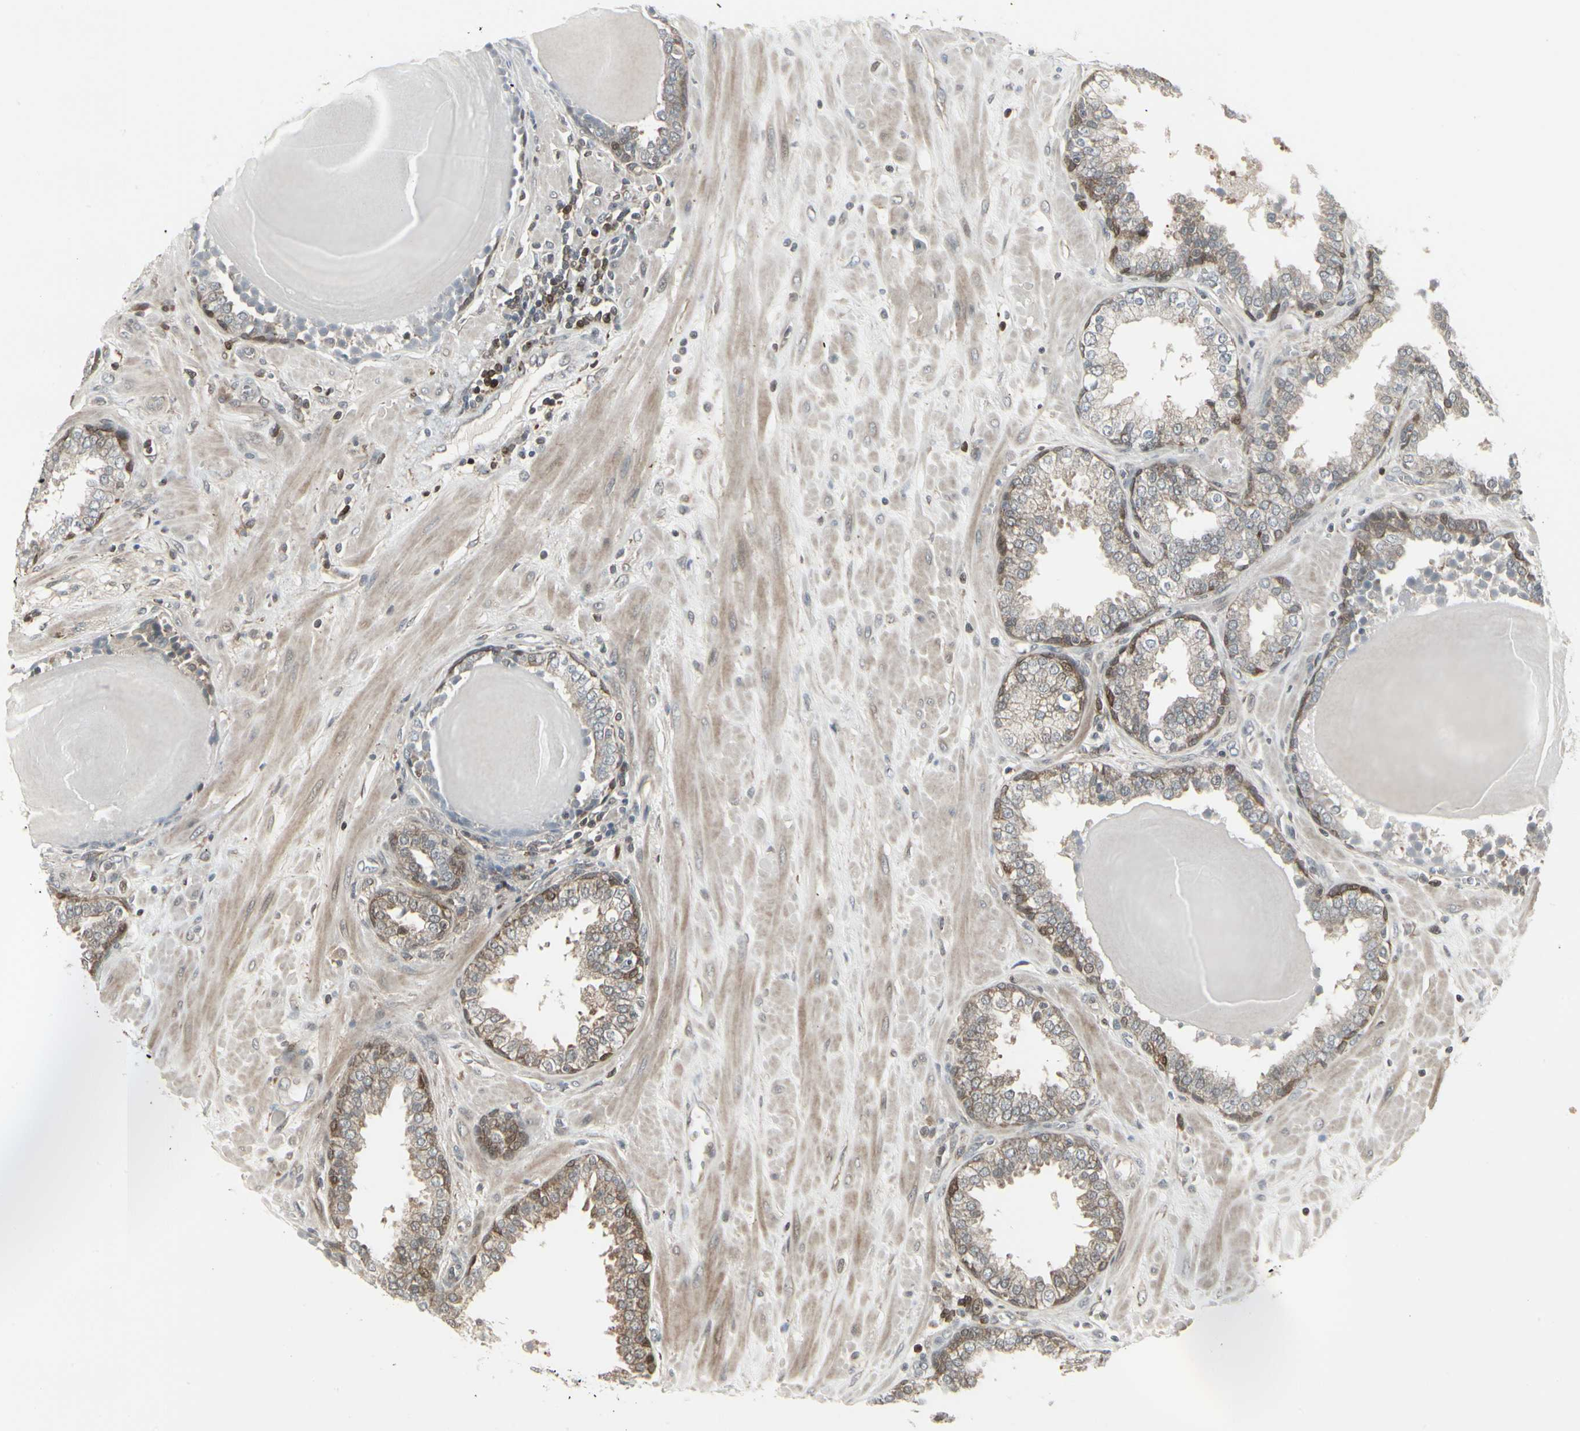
{"staining": {"intensity": "moderate", "quantity": ">75%", "location": "cytoplasmic/membranous"}, "tissue": "prostate", "cell_type": "Glandular cells", "image_type": "normal", "snomed": [{"axis": "morphology", "description": "Normal tissue, NOS"}, {"axis": "topography", "description": "Prostate"}], "caption": "Glandular cells exhibit moderate cytoplasmic/membranous staining in about >75% of cells in normal prostate. (DAB (3,3'-diaminobenzidine) = brown stain, brightfield microscopy at high magnification).", "gene": "IGFBP6", "patient": {"sex": "male", "age": 51}}